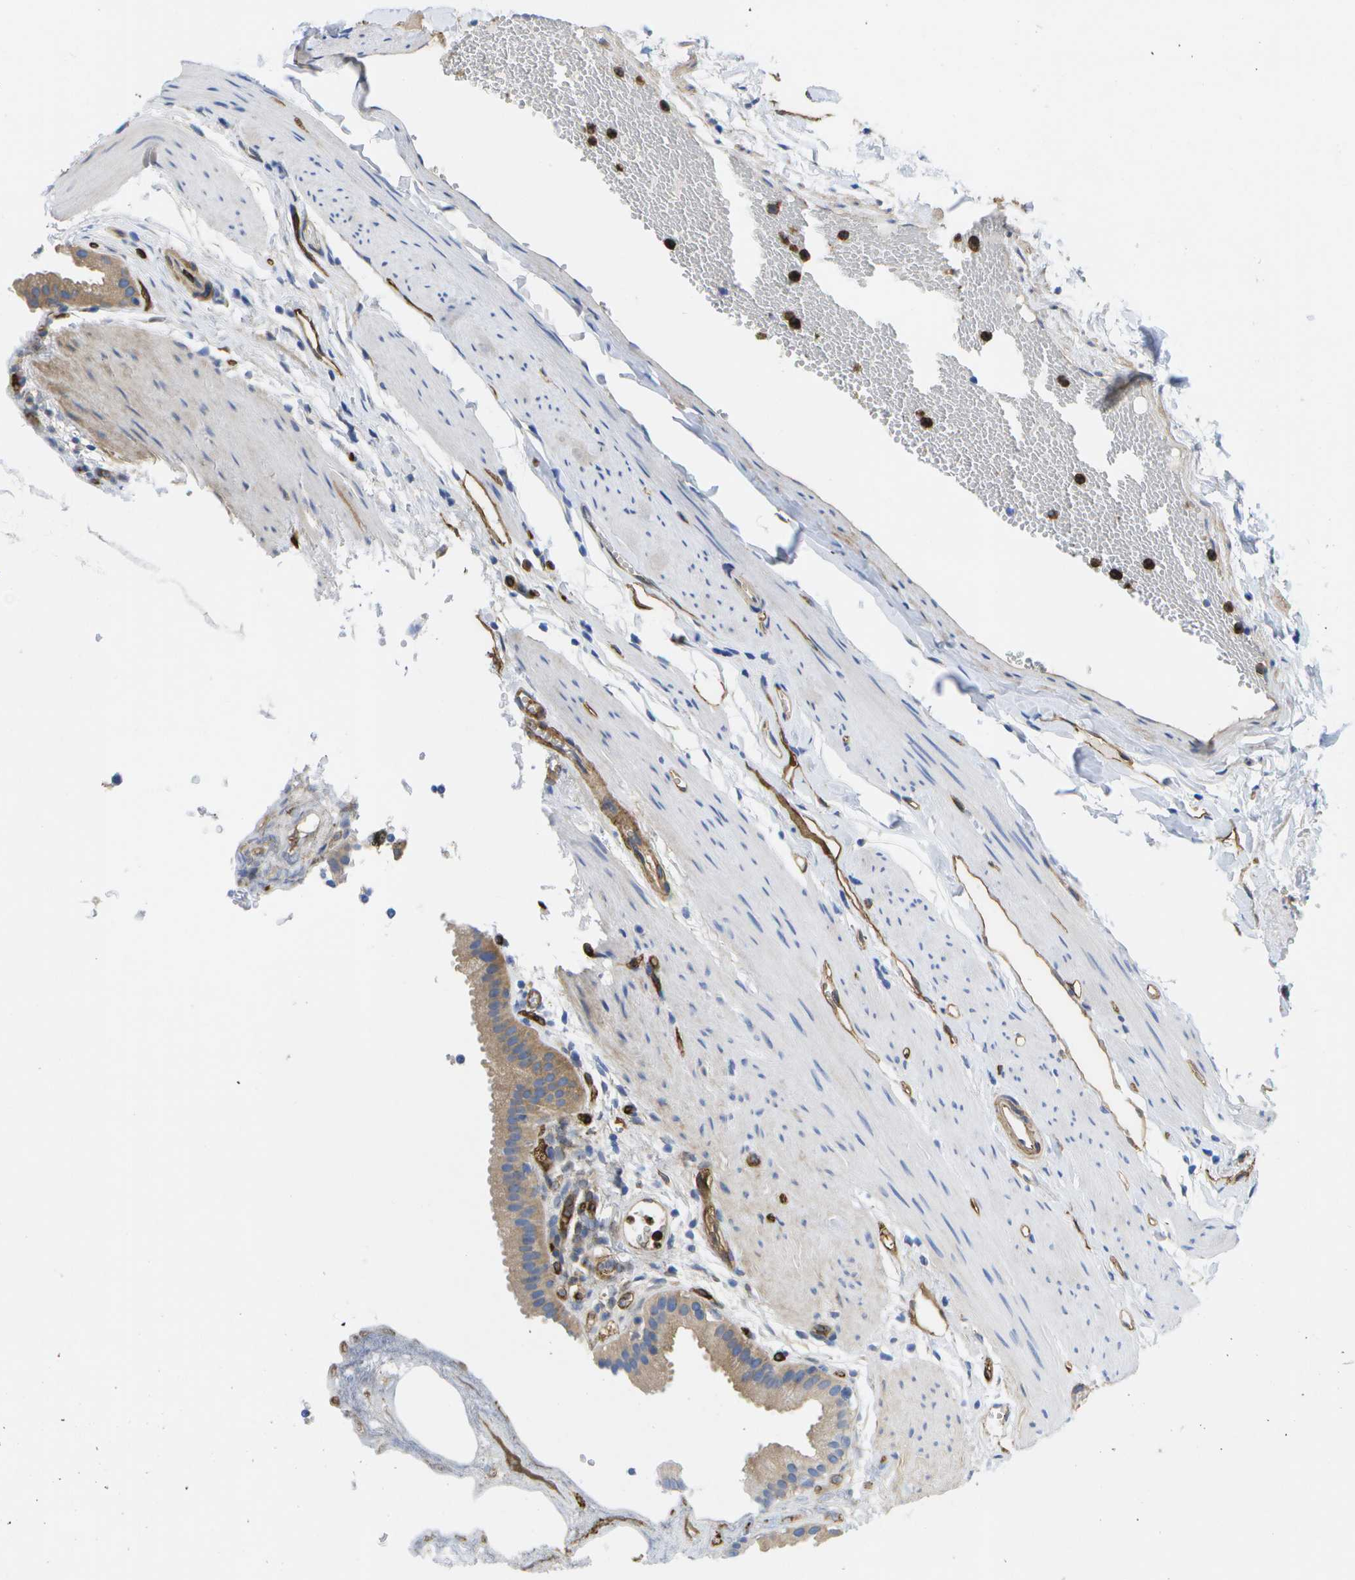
{"staining": {"intensity": "weak", "quantity": "25%-75%", "location": "cytoplasmic/membranous"}, "tissue": "gallbladder", "cell_type": "Glandular cells", "image_type": "normal", "snomed": [{"axis": "morphology", "description": "Normal tissue, NOS"}, {"axis": "topography", "description": "Gallbladder"}], "caption": "An immunohistochemistry (IHC) image of benign tissue is shown. Protein staining in brown labels weak cytoplasmic/membranous positivity in gallbladder within glandular cells. The staining was performed using DAB (3,3'-diaminobenzidine) to visualize the protein expression in brown, while the nuclei were stained in blue with hematoxylin (Magnification: 20x).", "gene": "DYSF", "patient": {"sex": "female", "age": 64}}